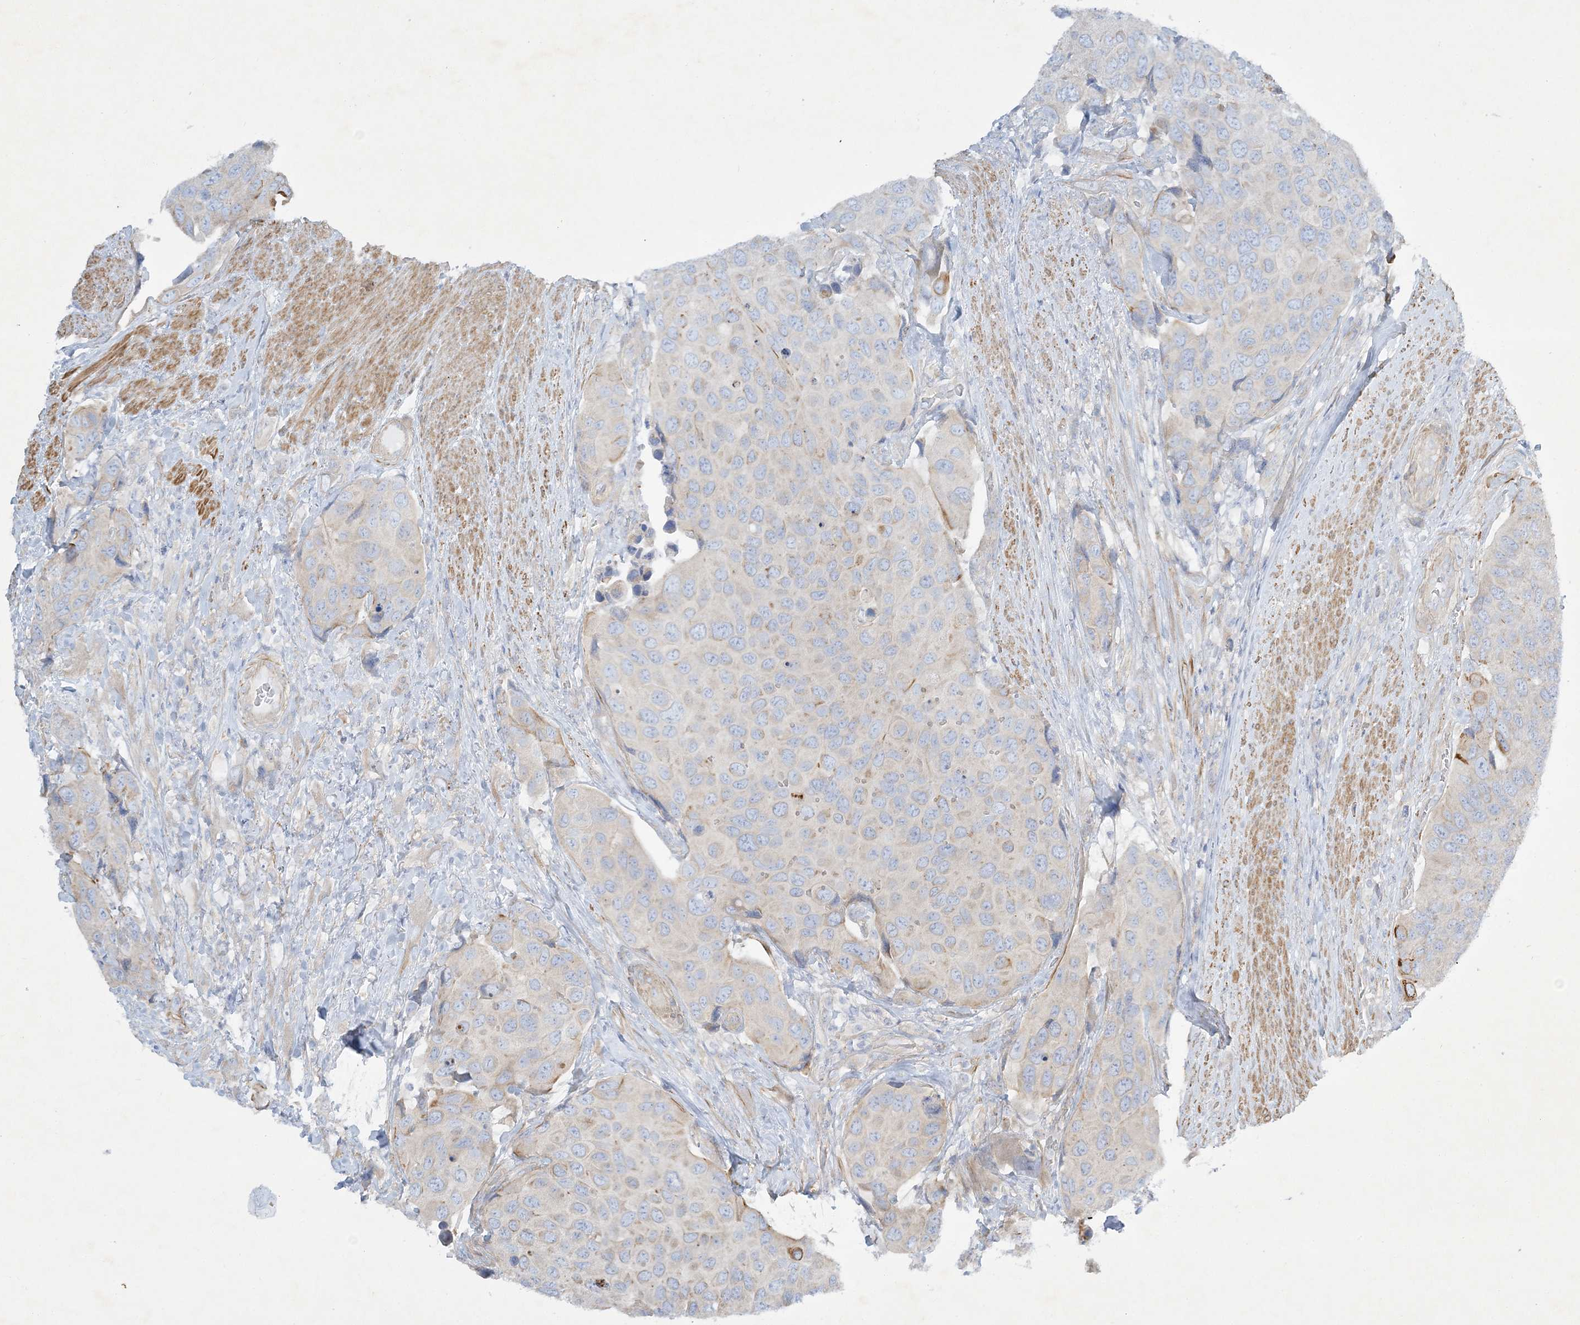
{"staining": {"intensity": "negative", "quantity": "none", "location": "none"}, "tissue": "urothelial cancer", "cell_type": "Tumor cells", "image_type": "cancer", "snomed": [{"axis": "morphology", "description": "Urothelial carcinoma, High grade"}, {"axis": "topography", "description": "Urinary bladder"}], "caption": "Tumor cells show no significant protein expression in high-grade urothelial carcinoma.", "gene": "FARSB", "patient": {"sex": "male", "age": 74}}